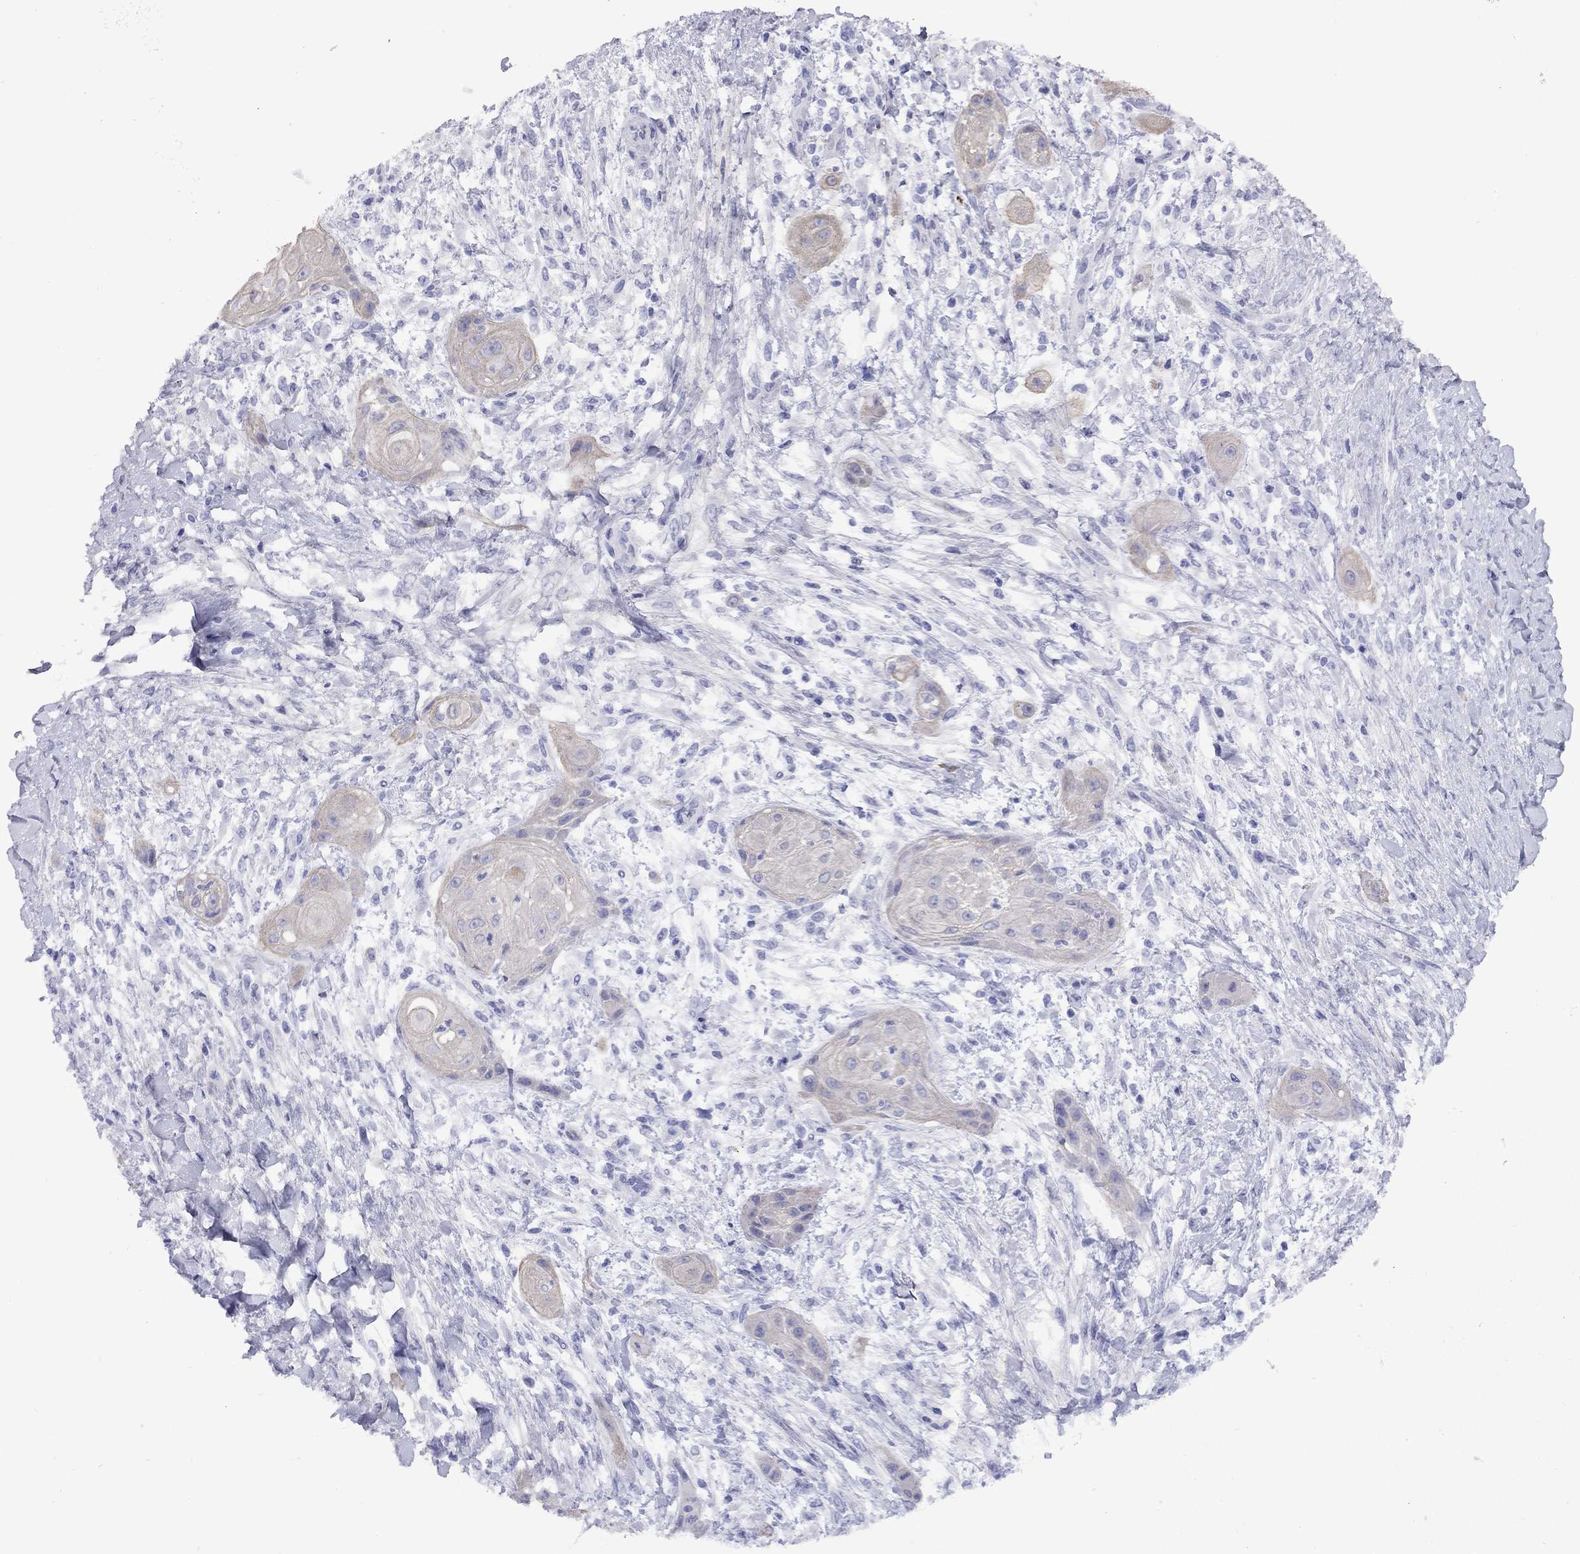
{"staining": {"intensity": "weak", "quantity": ">75%", "location": "cytoplasmic/membranous"}, "tissue": "skin cancer", "cell_type": "Tumor cells", "image_type": "cancer", "snomed": [{"axis": "morphology", "description": "Squamous cell carcinoma, NOS"}, {"axis": "topography", "description": "Skin"}], "caption": "Weak cytoplasmic/membranous protein staining is present in approximately >75% of tumor cells in skin squamous cell carcinoma. The staining is performed using DAB brown chromogen to label protein expression. The nuclei are counter-stained blue using hematoxylin.", "gene": "CMYA5", "patient": {"sex": "male", "age": 62}}